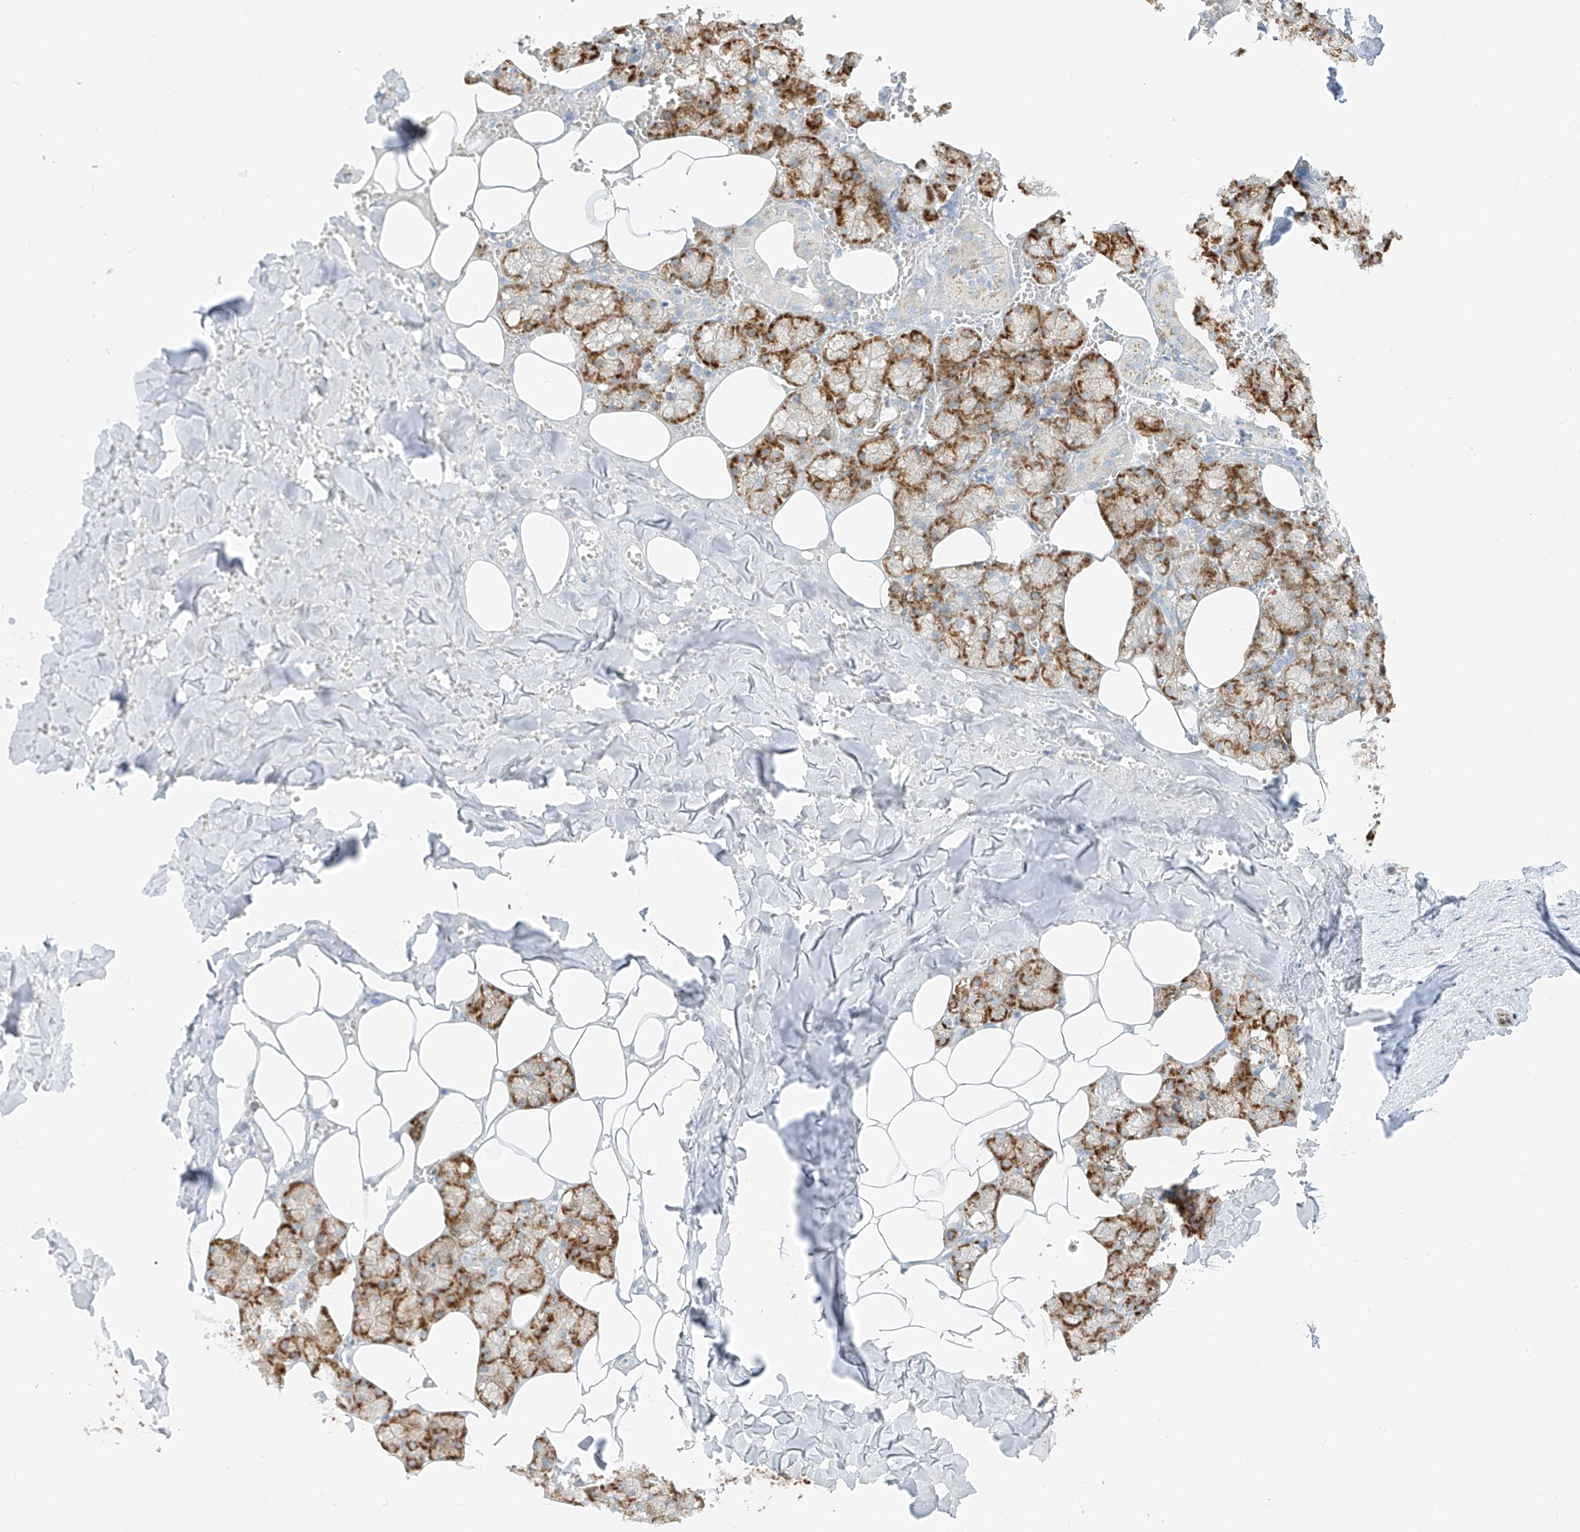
{"staining": {"intensity": "strong", "quantity": "25%-75%", "location": "cytoplasmic/membranous"}, "tissue": "salivary gland", "cell_type": "Glandular cells", "image_type": "normal", "snomed": [{"axis": "morphology", "description": "Normal tissue, NOS"}, {"axis": "topography", "description": "Salivary gland"}], "caption": "Protein expression by immunohistochemistry (IHC) shows strong cytoplasmic/membranous positivity in approximately 25%-75% of glandular cells in normal salivary gland. (DAB (3,3'-diaminobenzidine) IHC with brightfield microscopy, high magnification).", "gene": "LRRC59", "patient": {"sex": "male", "age": 62}}